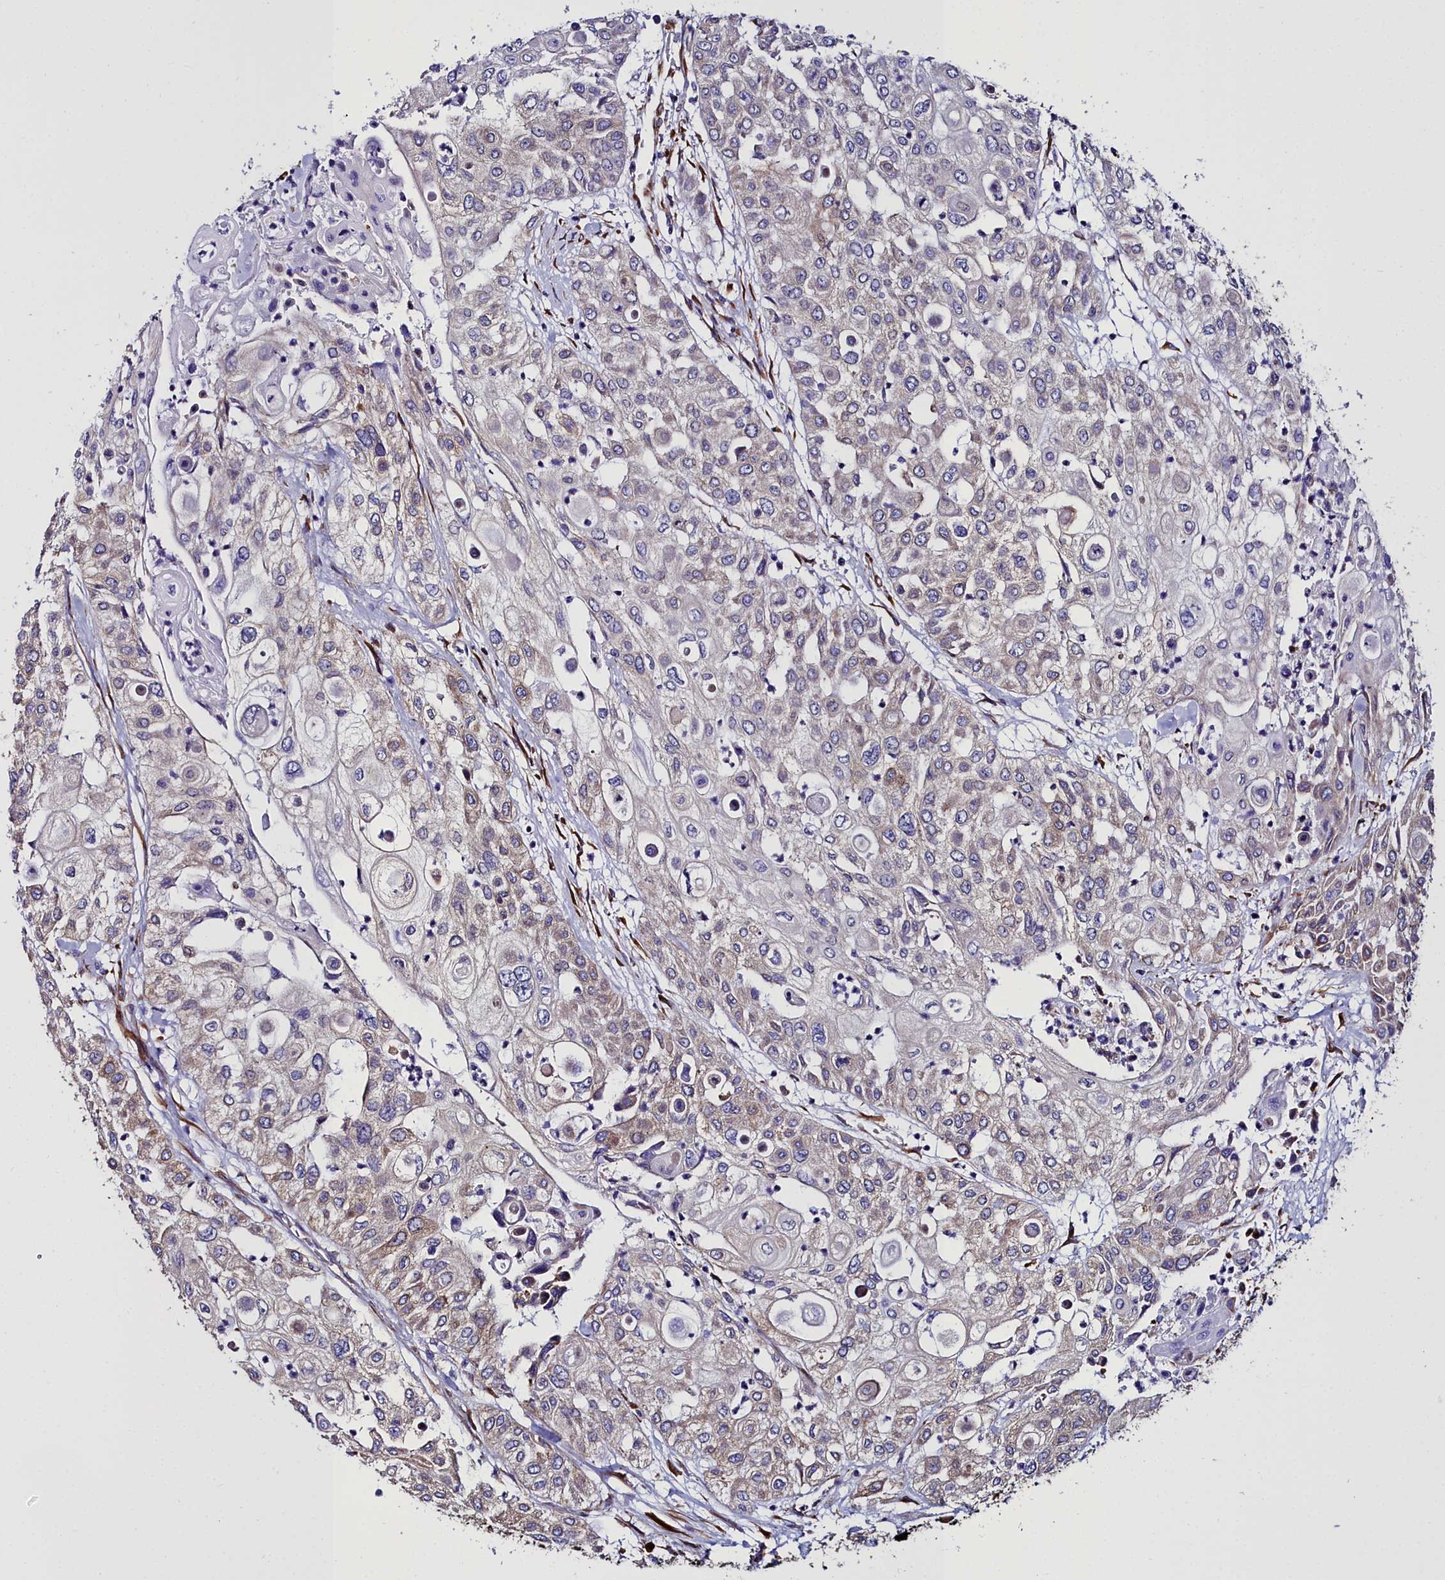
{"staining": {"intensity": "weak", "quantity": "25%-75%", "location": "cytoplasmic/membranous"}, "tissue": "urothelial cancer", "cell_type": "Tumor cells", "image_type": "cancer", "snomed": [{"axis": "morphology", "description": "Urothelial carcinoma, High grade"}, {"axis": "topography", "description": "Urinary bladder"}], "caption": "Human urothelial cancer stained for a protein (brown) demonstrates weak cytoplasmic/membranous positive expression in about 25%-75% of tumor cells.", "gene": "TXNDC5", "patient": {"sex": "female", "age": 79}}